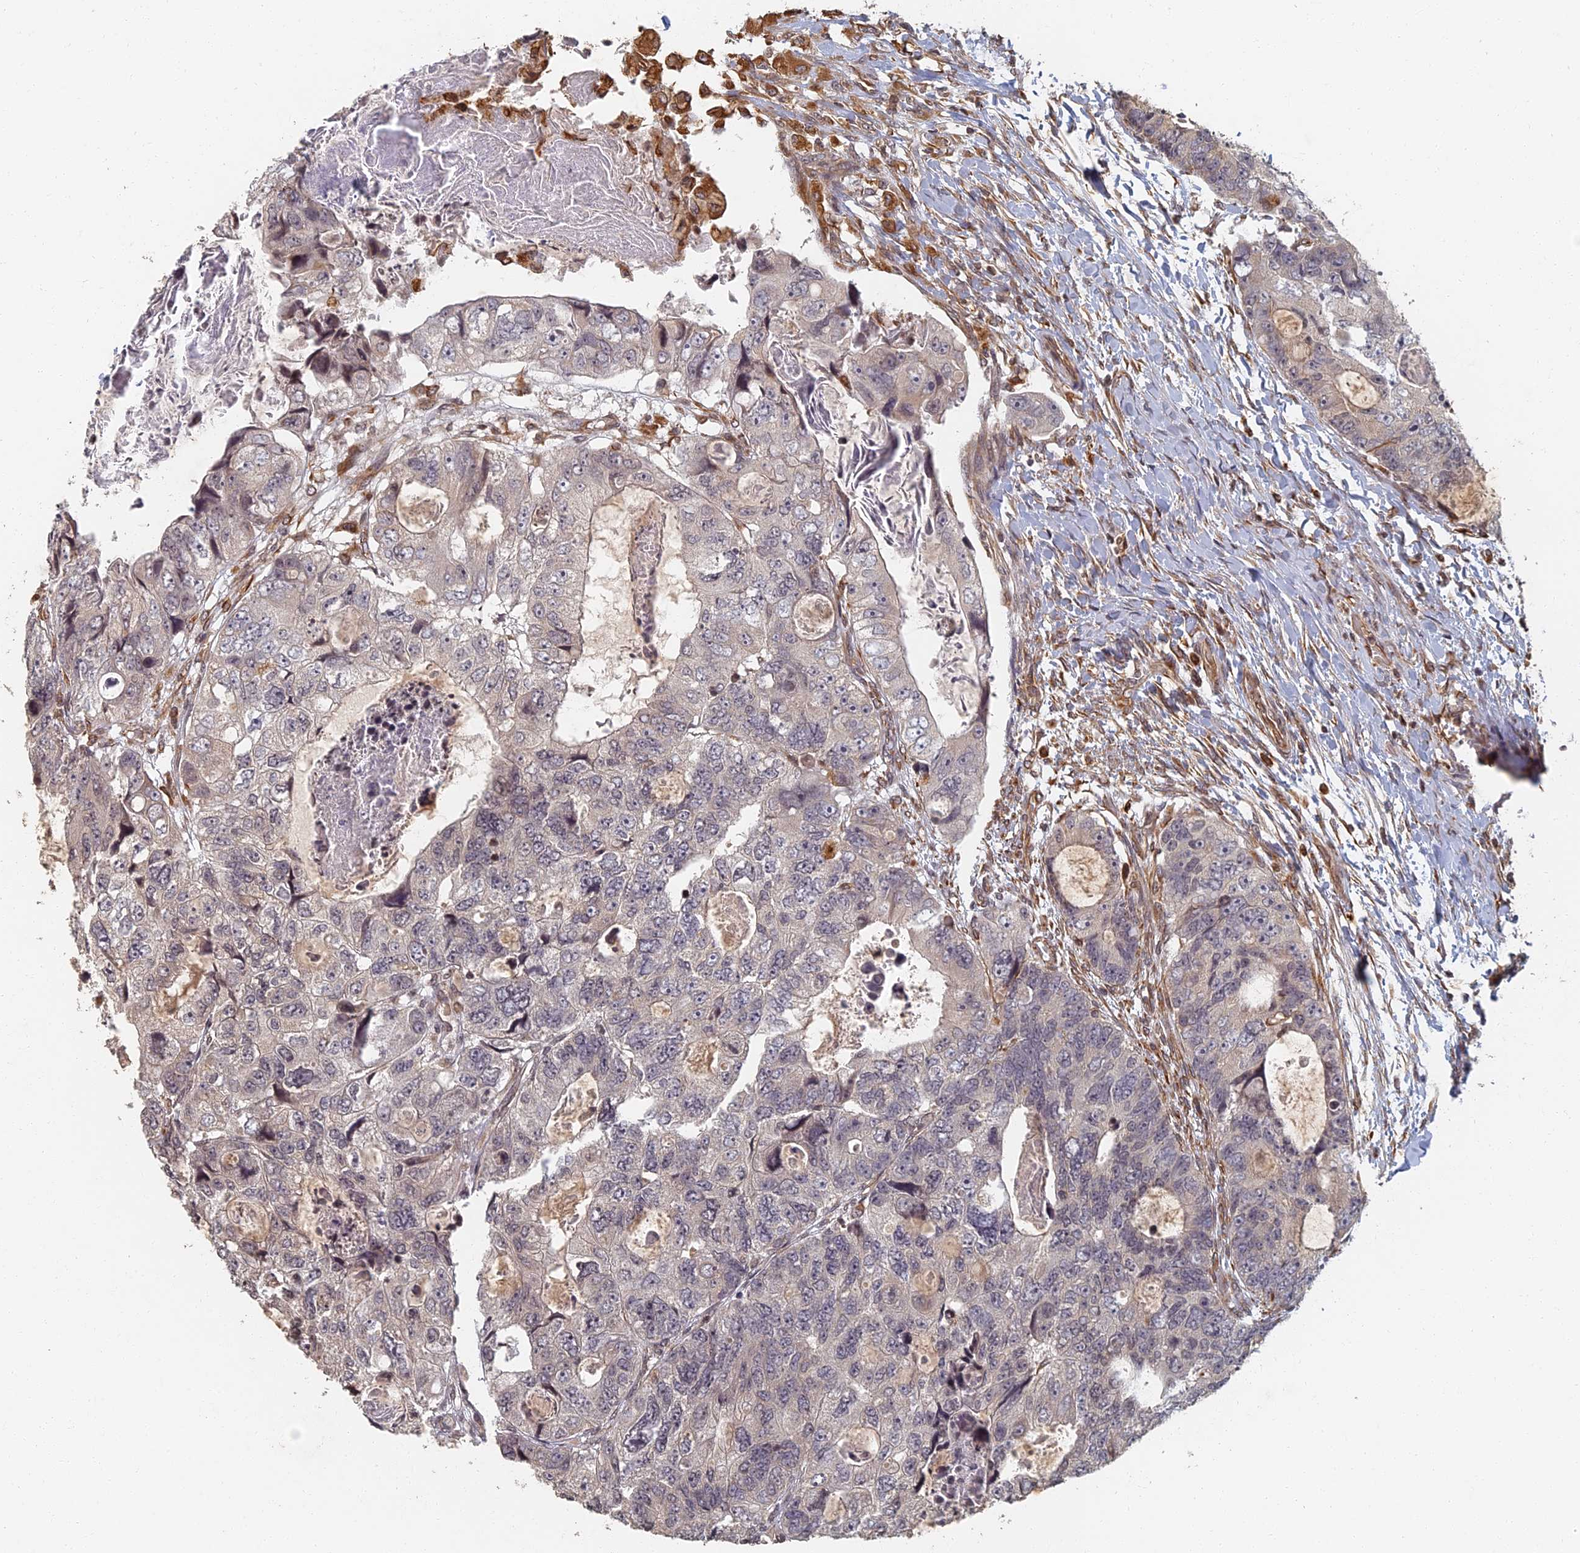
{"staining": {"intensity": "weak", "quantity": "<25%", "location": "nuclear"}, "tissue": "colorectal cancer", "cell_type": "Tumor cells", "image_type": "cancer", "snomed": [{"axis": "morphology", "description": "Adenocarcinoma, NOS"}, {"axis": "topography", "description": "Rectum"}], "caption": "Immunohistochemistry (IHC) micrograph of colorectal adenocarcinoma stained for a protein (brown), which exhibits no staining in tumor cells.", "gene": "ABCB10", "patient": {"sex": "male", "age": 59}}